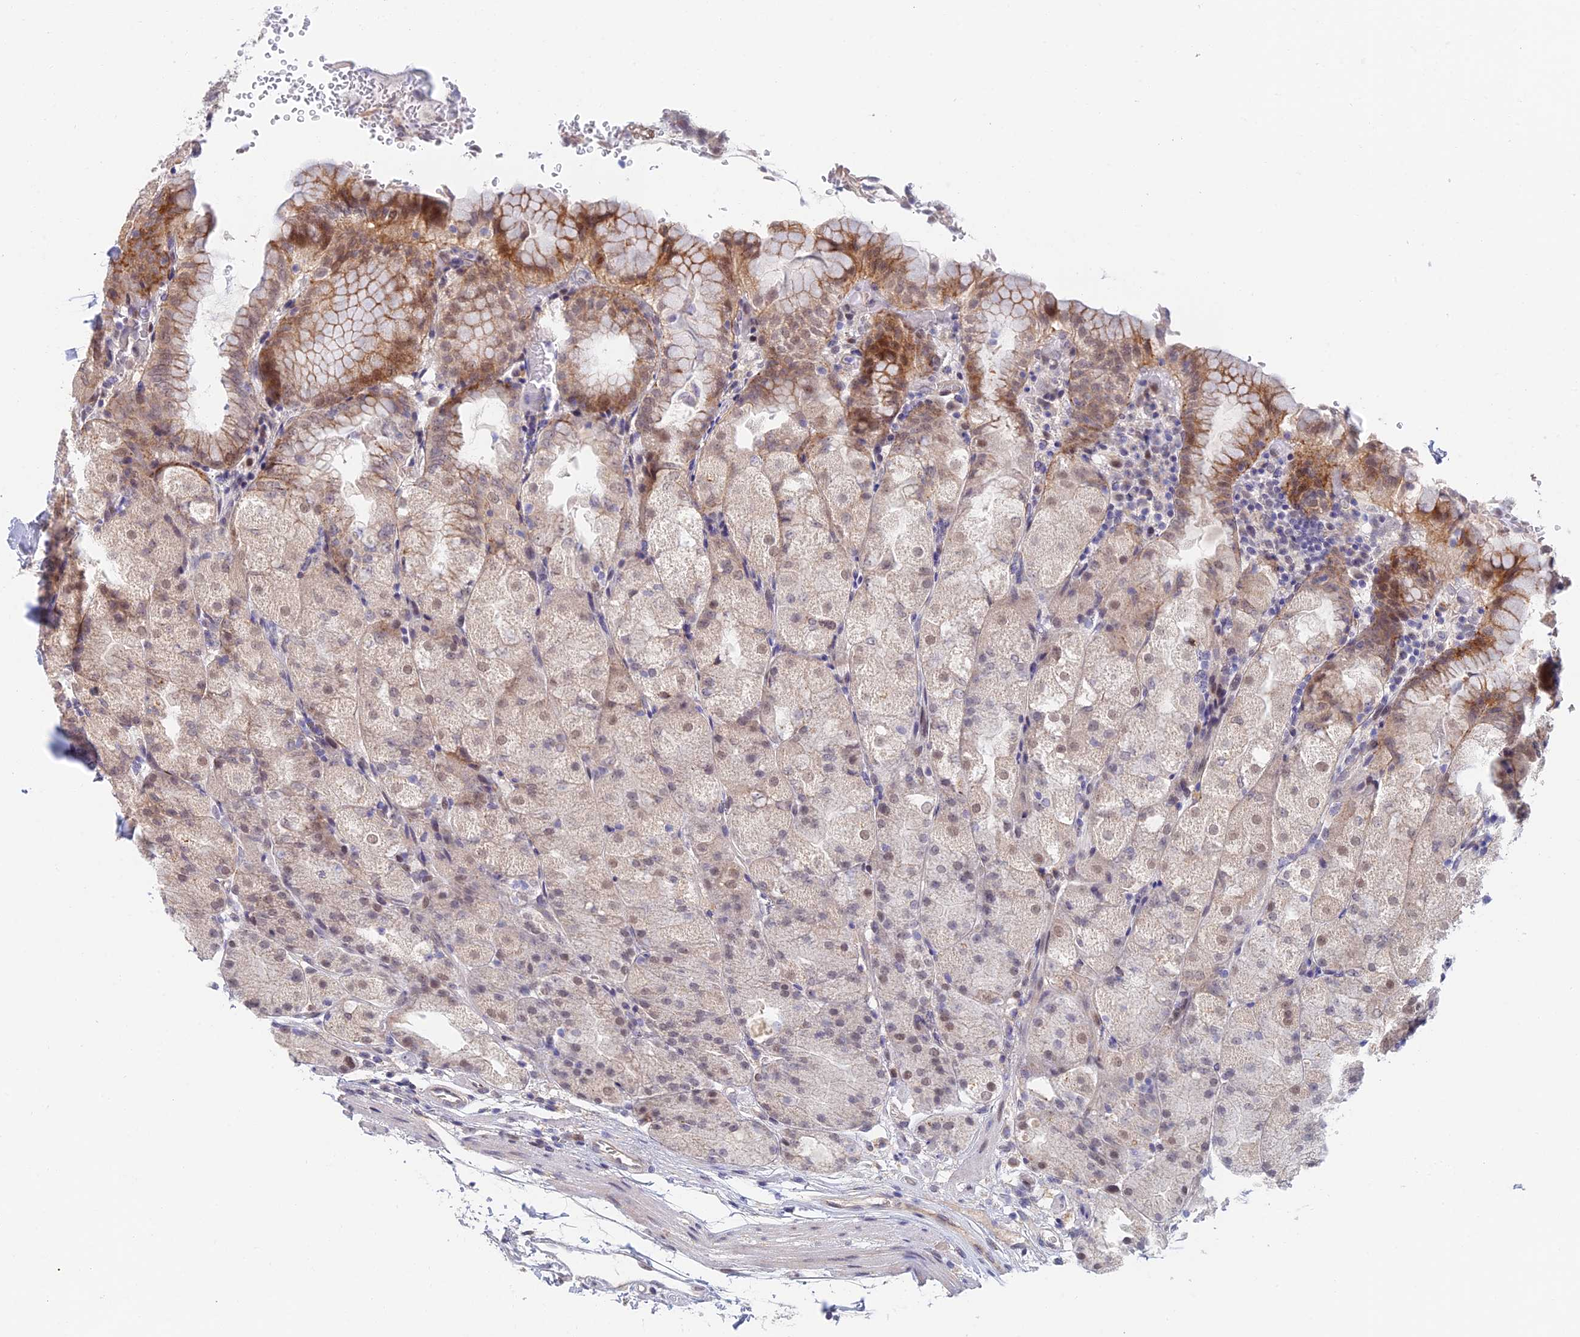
{"staining": {"intensity": "moderate", "quantity": "25%-75%", "location": "cytoplasmic/membranous,nuclear"}, "tissue": "stomach", "cell_type": "Glandular cells", "image_type": "normal", "snomed": [{"axis": "morphology", "description": "Normal tissue, NOS"}, {"axis": "topography", "description": "Stomach, upper"}, {"axis": "topography", "description": "Stomach, lower"}], "caption": "Immunohistochemistry staining of unremarkable stomach, which shows medium levels of moderate cytoplasmic/membranous,nuclear staining in about 25%-75% of glandular cells indicating moderate cytoplasmic/membranous,nuclear protein staining. The staining was performed using DAB (3,3'-diaminobenzidine) (brown) for protein detection and nuclei were counterstained in hematoxylin (blue).", "gene": "ZUP1", "patient": {"sex": "male", "age": 62}}